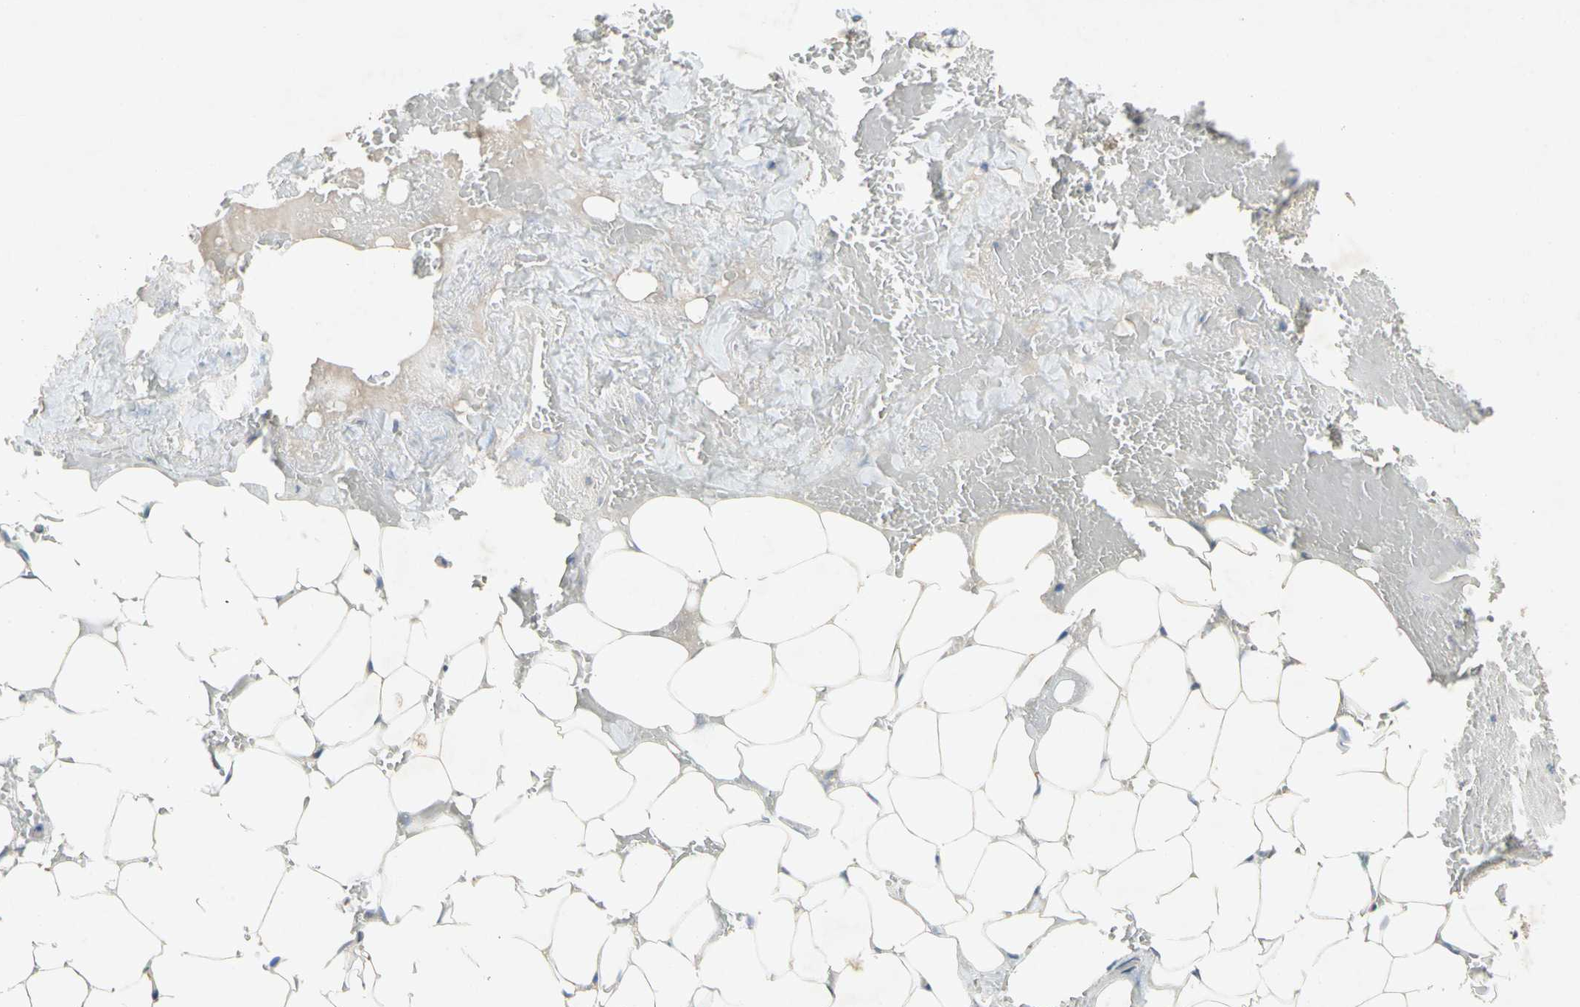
{"staining": {"intensity": "weak", "quantity": ">75%", "location": "cytoplasmic/membranous"}, "tissue": "adipose tissue", "cell_type": "Adipocytes", "image_type": "normal", "snomed": [{"axis": "morphology", "description": "Normal tissue, NOS"}, {"axis": "topography", "description": "Peripheral nerve tissue"}], "caption": "The photomicrograph demonstrates immunohistochemical staining of benign adipose tissue. There is weak cytoplasmic/membranous expression is seen in approximately >75% of adipocytes.", "gene": "NDFIP2", "patient": {"sex": "male", "age": 70}}